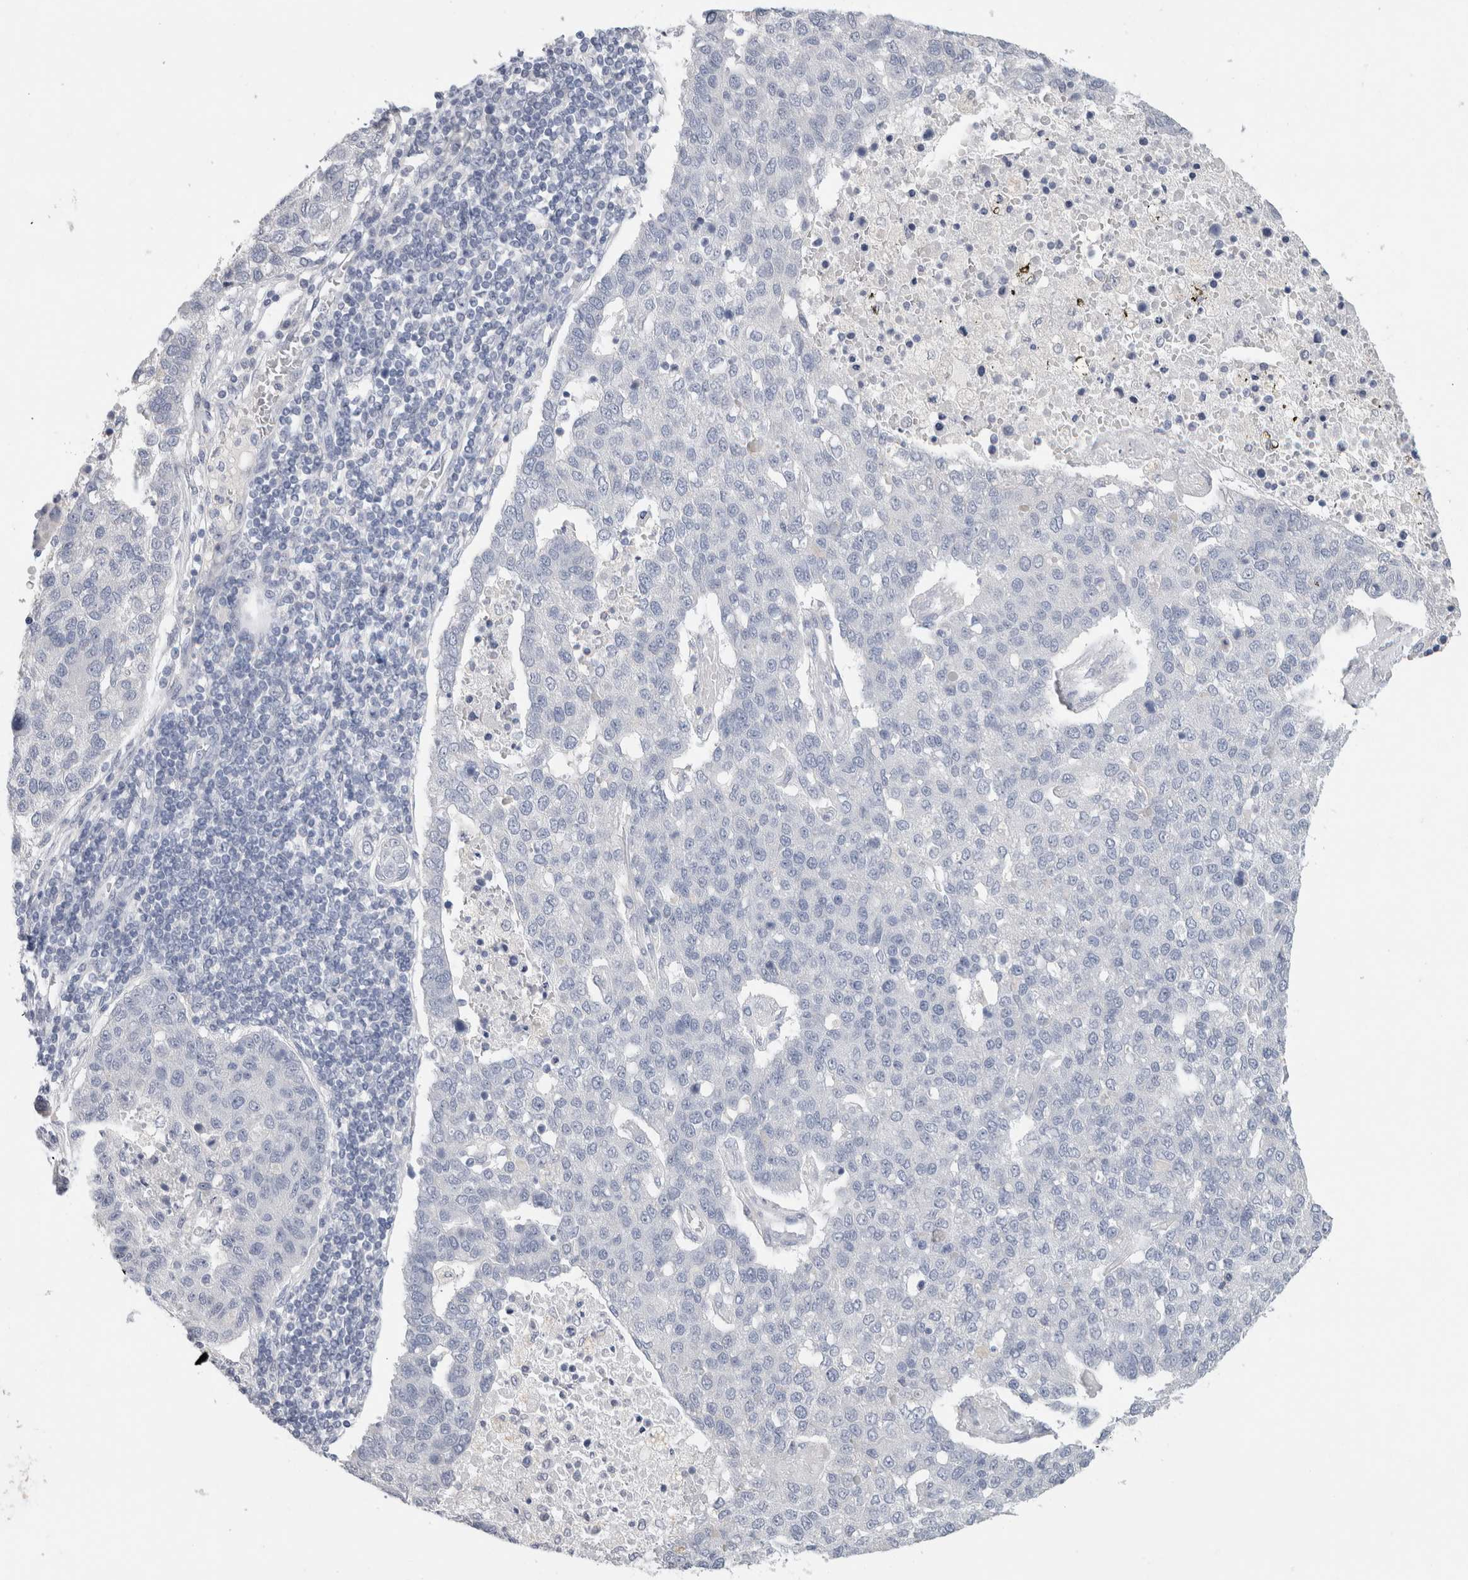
{"staining": {"intensity": "negative", "quantity": "none", "location": "none"}, "tissue": "pancreatic cancer", "cell_type": "Tumor cells", "image_type": "cancer", "snomed": [{"axis": "morphology", "description": "Adenocarcinoma, NOS"}, {"axis": "topography", "description": "Pancreas"}], "caption": "Tumor cells show no significant expression in adenocarcinoma (pancreatic). (DAB (3,3'-diaminobenzidine) immunohistochemistry (IHC), high magnification).", "gene": "BCAN", "patient": {"sex": "female", "age": 61}}